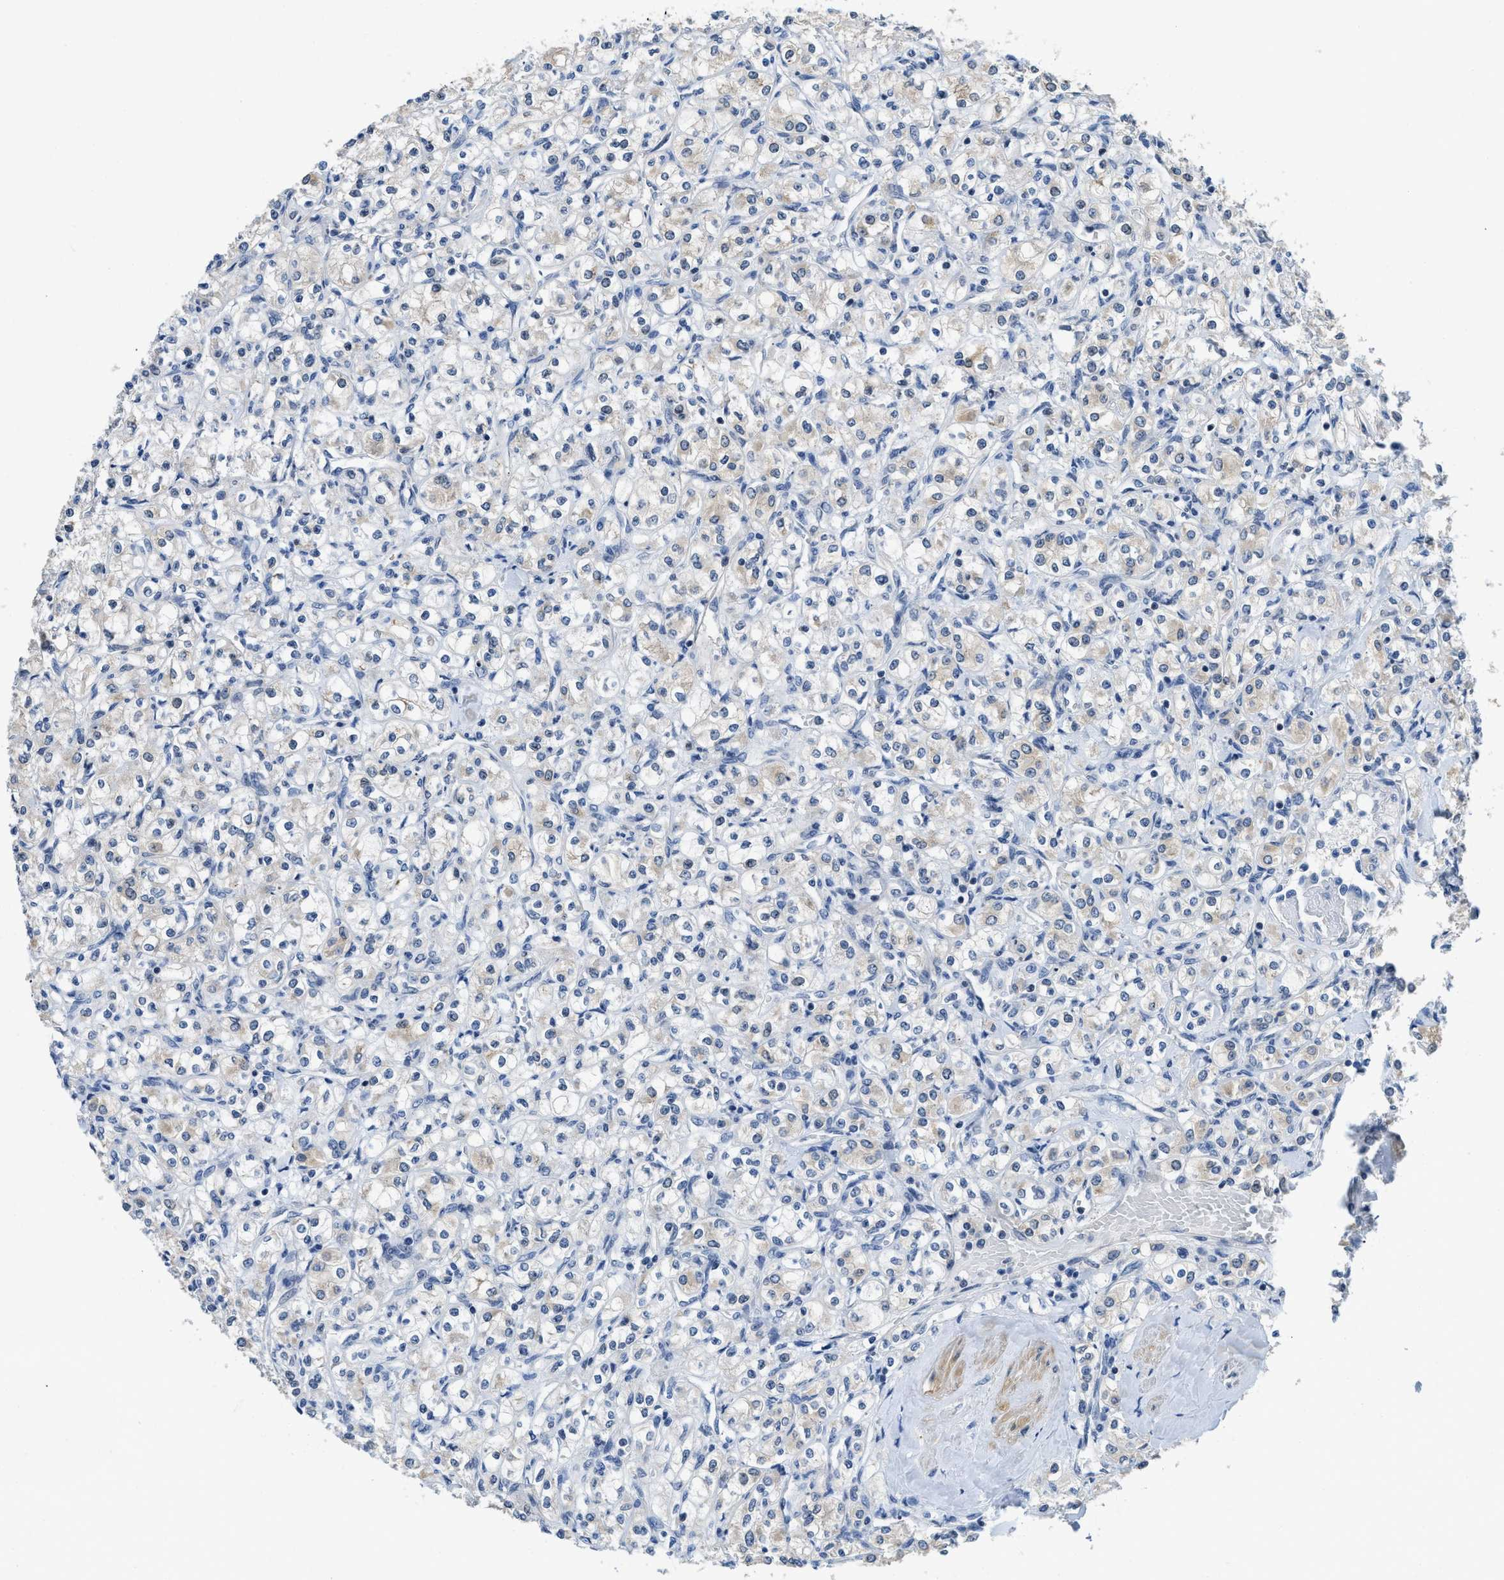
{"staining": {"intensity": "negative", "quantity": "none", "location": "none"}, "tissue": "renal cancer", "cell_type": "Tumor cells", "image_type": "cancer", "snomed": [{"axis": "morphology", "description": "Adenocarcinoma, NOS"}, {"axis": "topography", "description": "Kidney"}], "caption": "Immunohistochemical staining of renal adenocarcinoma reveals no significant expression in tumor cells. (DAB IHC with hematoxylin counter stain).", "gene": "TES", "patient": {"sex": "male", "age": 77}}